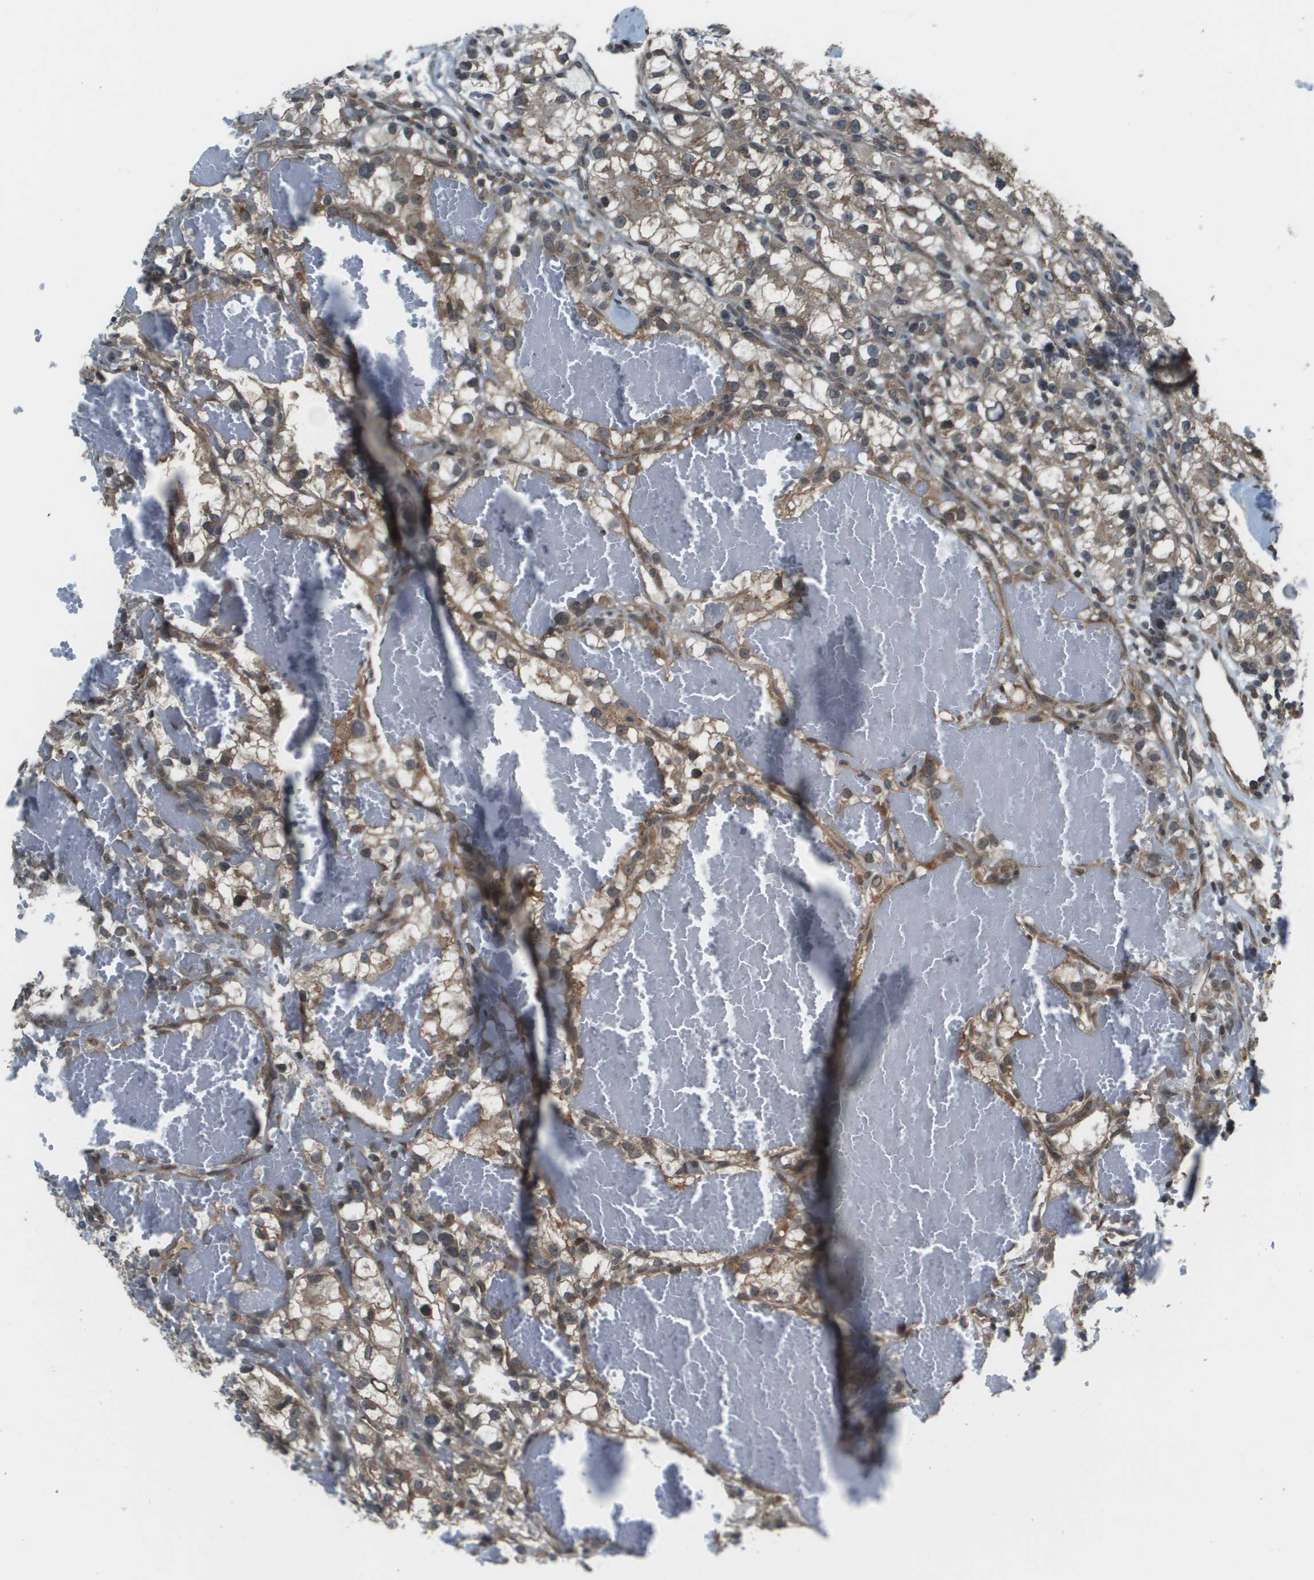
{"staining": {"intensity": "moderate", "quantity": ">75%", "location": "cytoplasmic/membranous"}, "tissue": "renal cancer", "cell_type": "Tumor cells", "image_type": "cancer", "snomed": [{"axis": "morphology", "description": "Adenocarcinoma, NOS"}, {"axis": "topography", "description": "Kidney"}], "caption": "Moderate cytoplasmic/membranous protein staining is appreciated in approximately >75% of tumor cells in adenocarcinoma (renal).", "gene": "PPFIA1", "patient": {"sex": "female", "age": 57}}